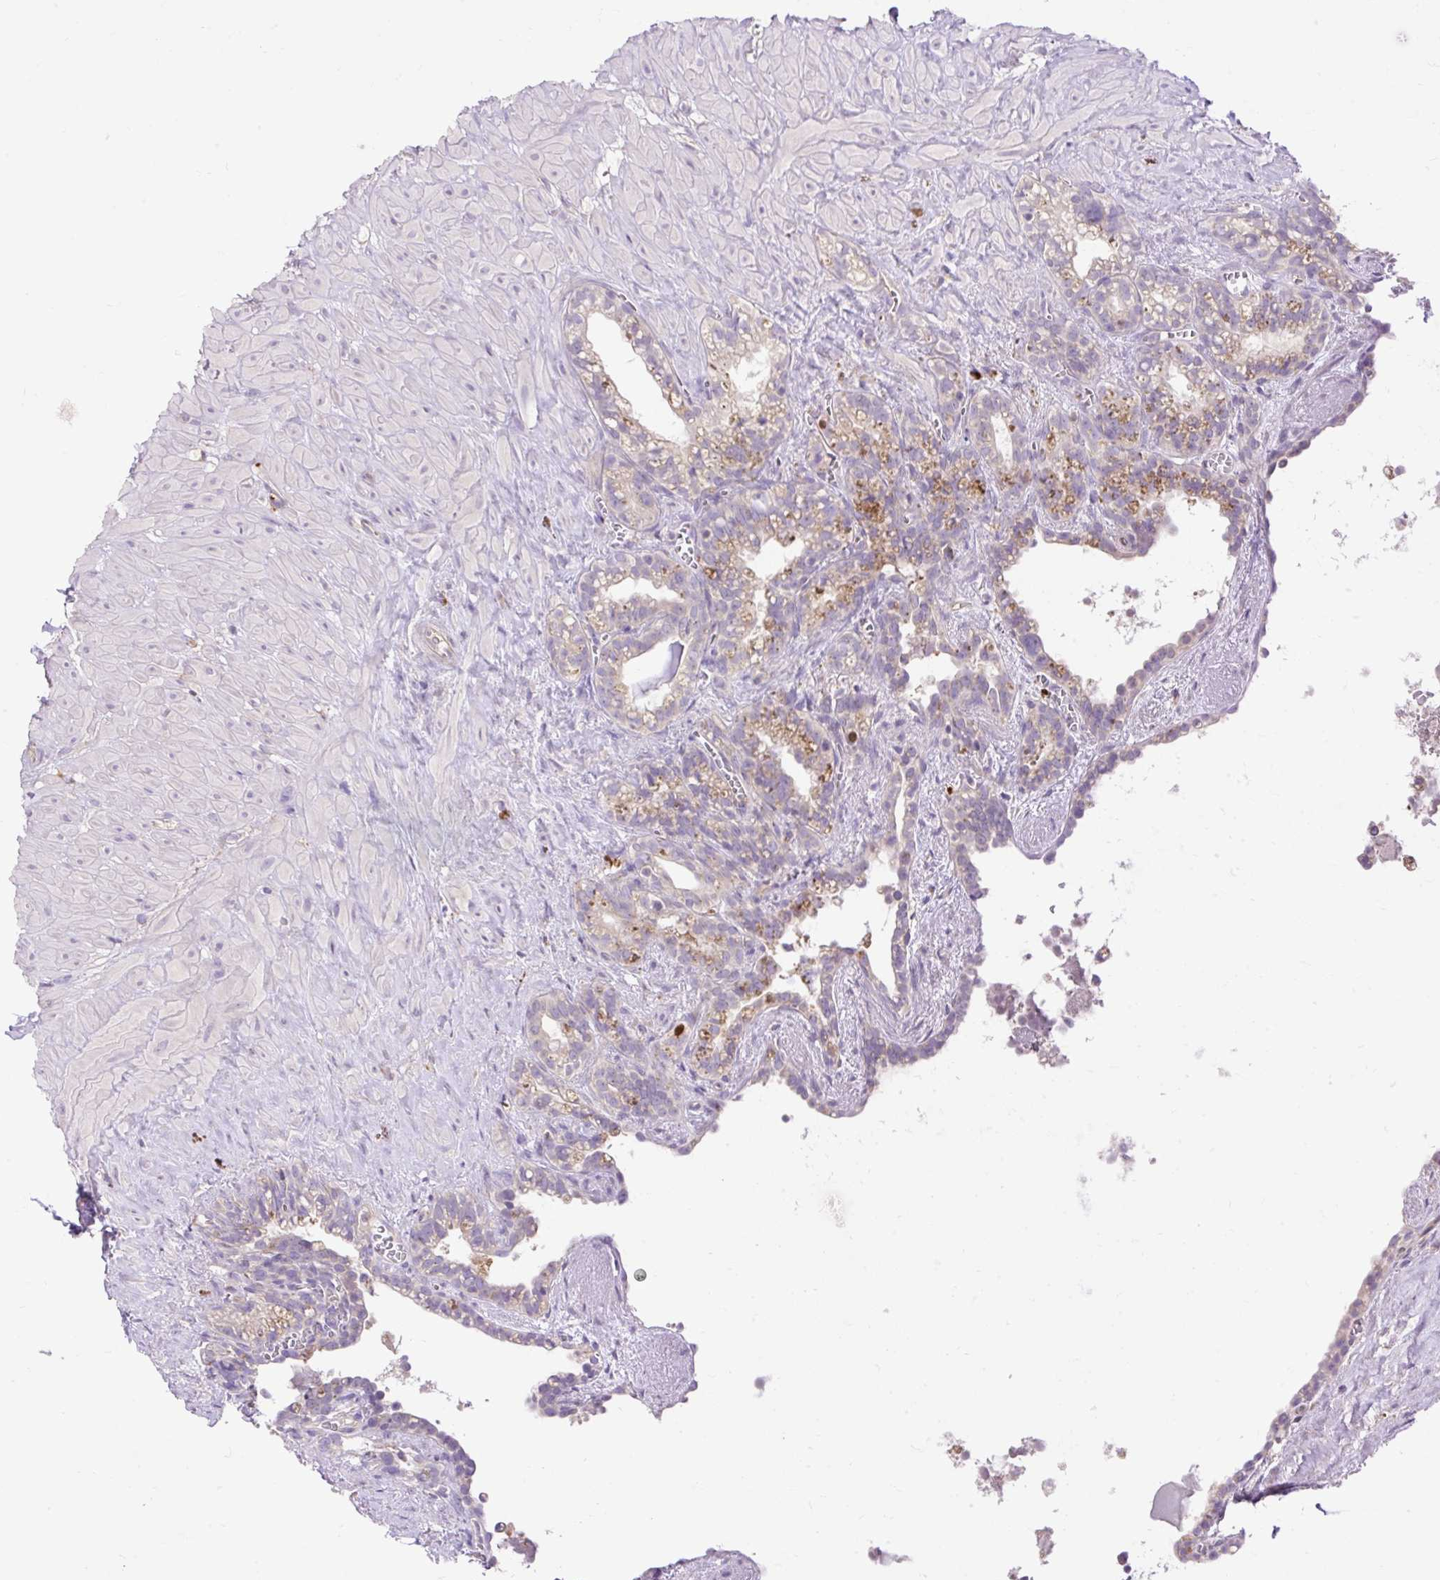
{"staining": {"intensity": "moderate", "quantity": "<25%", "location": "cytoplasmic/membranous"}, "tissue": "seminal vesicle", "cell_type": "Glandular cells", "image_type": "normal", "snomed": [{"axis": "morphology", "description": "Normal tissue, NOS"}, {"axis": "topography", "description": "Seminal veicle"}], "caption": "Immunohistochemistry histopathology image of normal seminal vesicle: human seminal vesicle stained using immunohistochemistry (IHC) shows low levels of moderate protein expression localized specifically in the cytoplasmic/membranous of glandular cells, appearing as a cytoplasmic/membranous brown color.", "gene": "HEXB", "patient": {"sex": "male", "age": 76}}